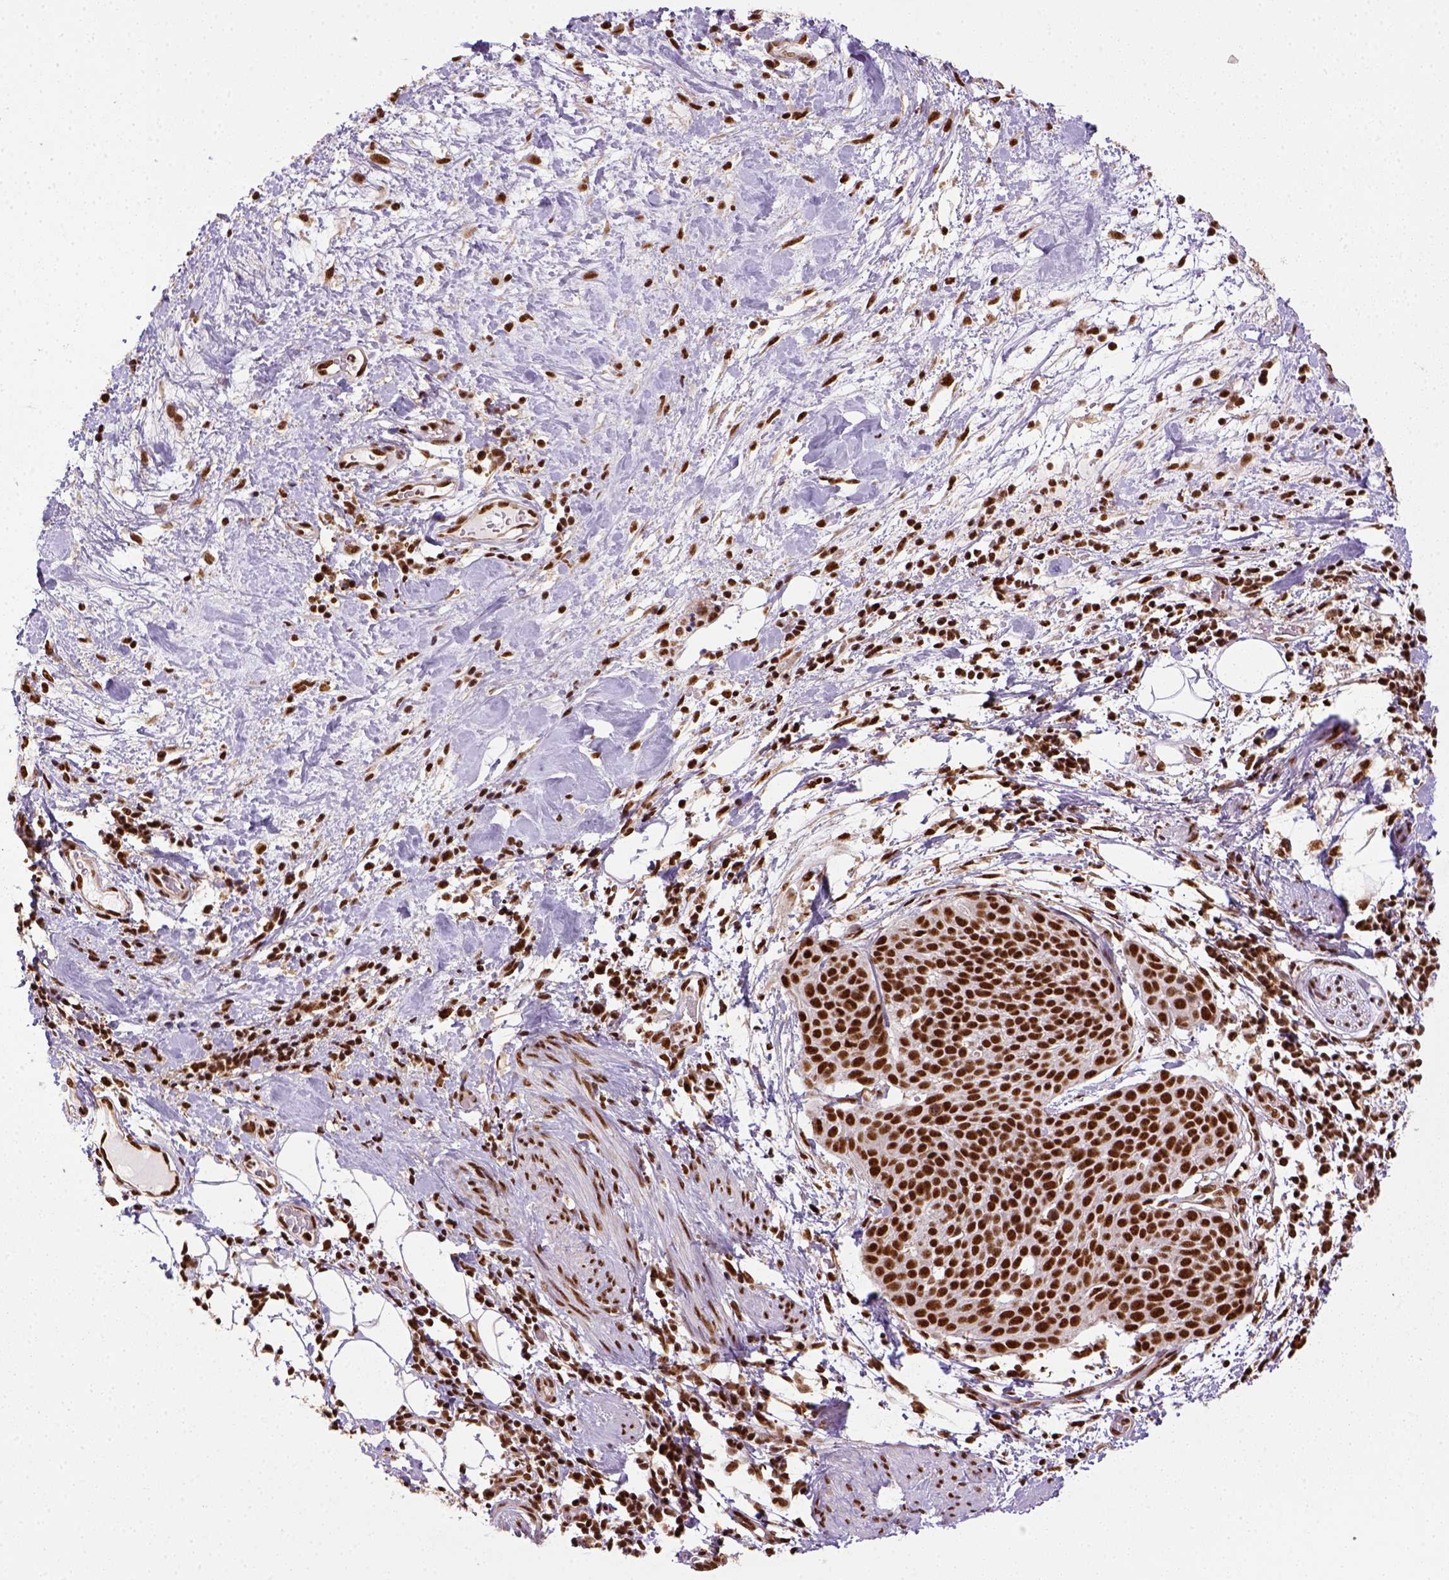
{"staining": {"intensity": "strong", "quantity": ">75%", "location": "nuclear"}, "tissue": "cervical cancer", "cell_type": "Tumor cells", "image_type": "cancer", "snomed": [{"axis": "morphology", "description": "Squamous cell carcinoma, NOS"}, {"axis": "topography", "description": "Cervix"}], "caption": "A micrograph of cervical squamous cell carcinoma stained for a protein reveals strong nuclear brown staining in tumor cells. The protein is stained brown, and the nuclei are stained in blue (DAB (3,3'-diaminobenzidine) IHC with brightfield microscopy, high magnification).", "gene": "CCAR1", "patient": {"sex": "female", "age": 39}}